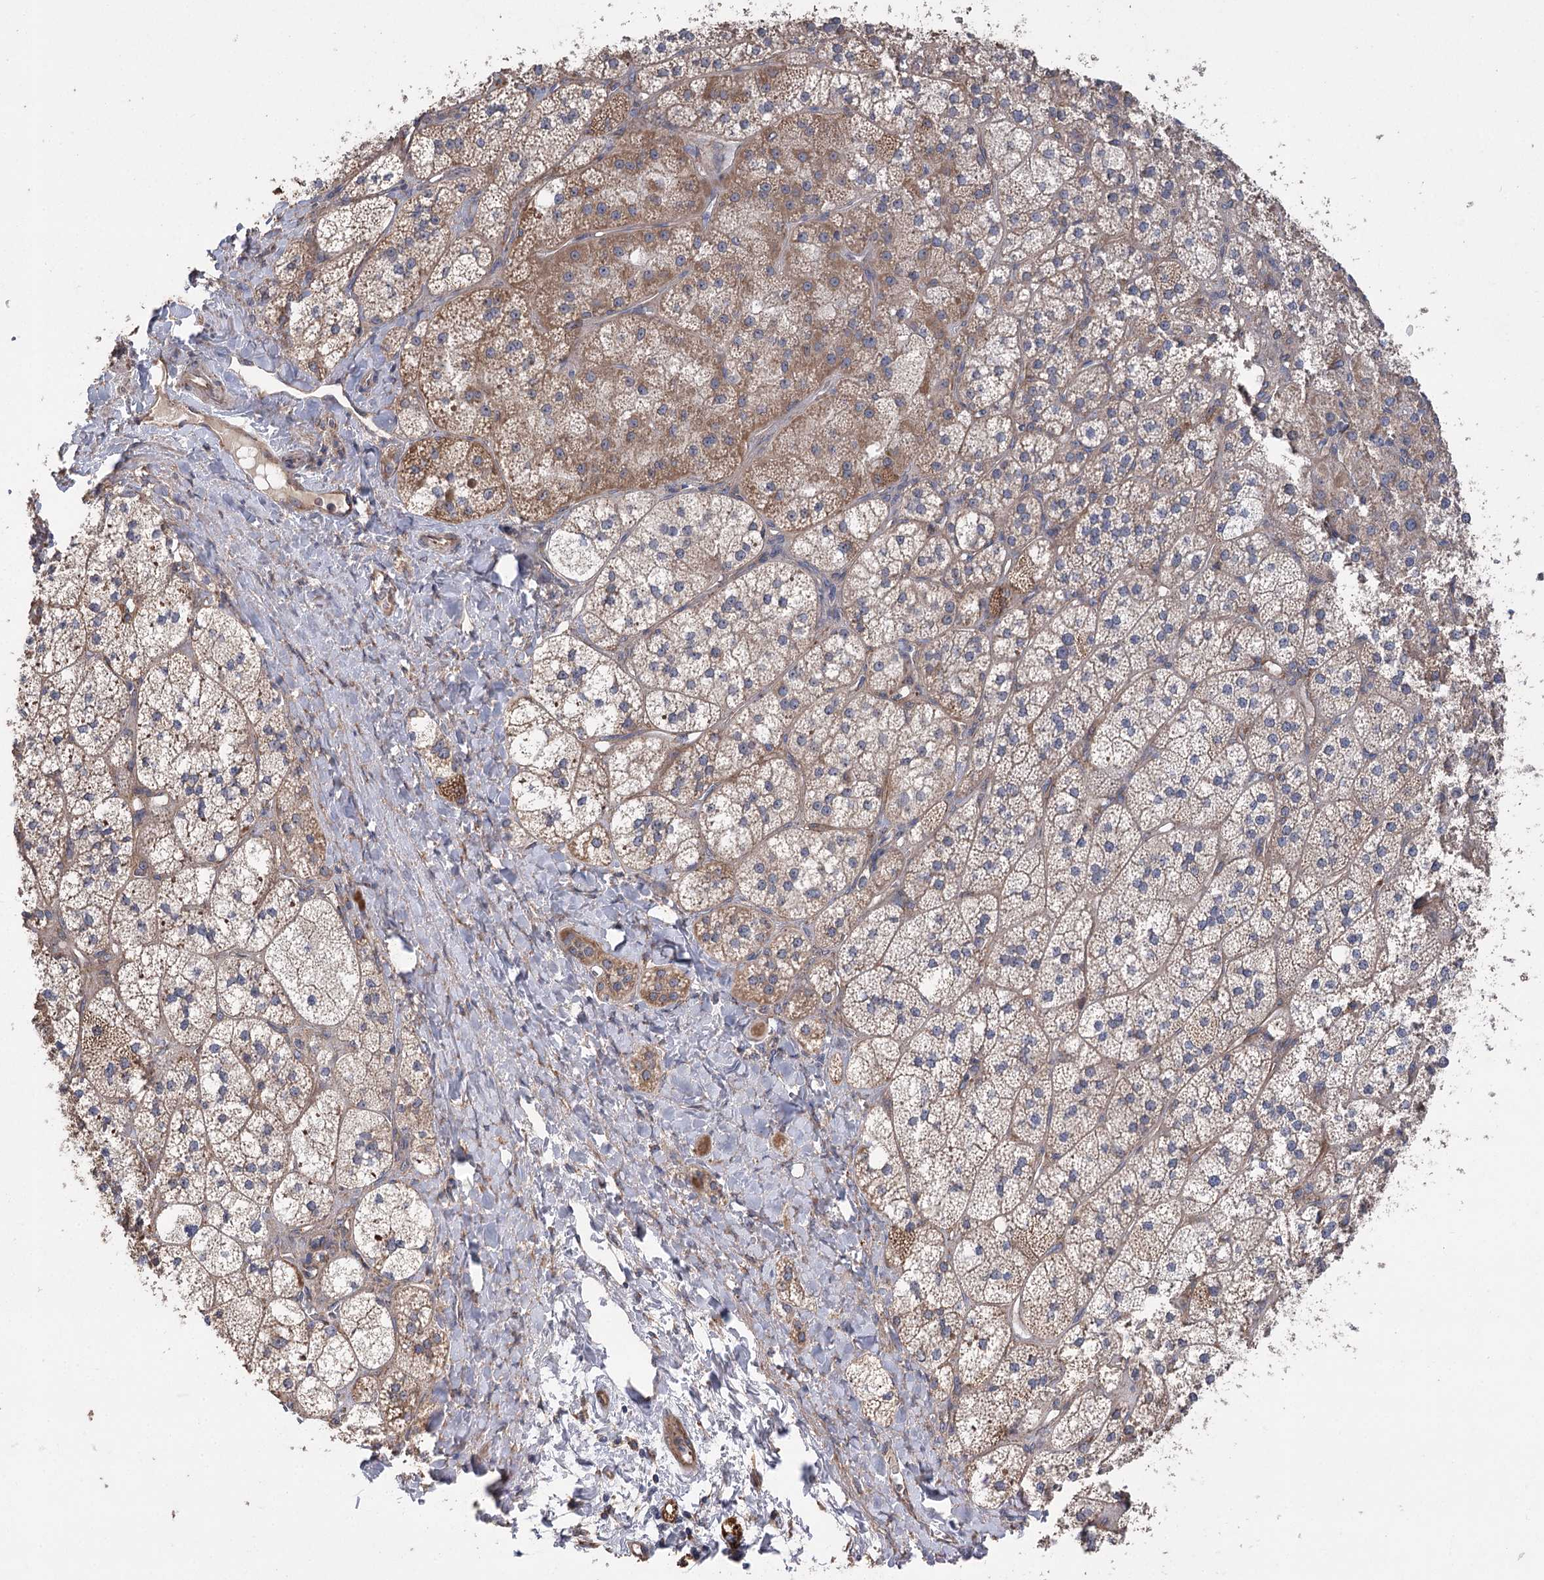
{"staining": {"intensity": "moderate", "quantity": ">75%", "location": "cytoplasmic/membranous"}, "tissue": "adrenal gland", "cell_type": "Glandular cells", "image_type": "normal", "snomed": [{"axis": "morphology", "description": "Normal tissue, NOS"}, {"axis": "topography", "description": "Adrenal gland"}], "caption": "High-power microscopy captured an immunohistochemistry (IHC) image of normal adrenal gland, revealing moderate cytoplasmic/membranous staining in approximately >75% of glandular cells. The staining was performed using DAB, with brown indicating positive protein expression. Nuclei are stained blue with hematoxylin.", "gene": "RWDD4", "patient": {"sex": "male", "age": 61}}